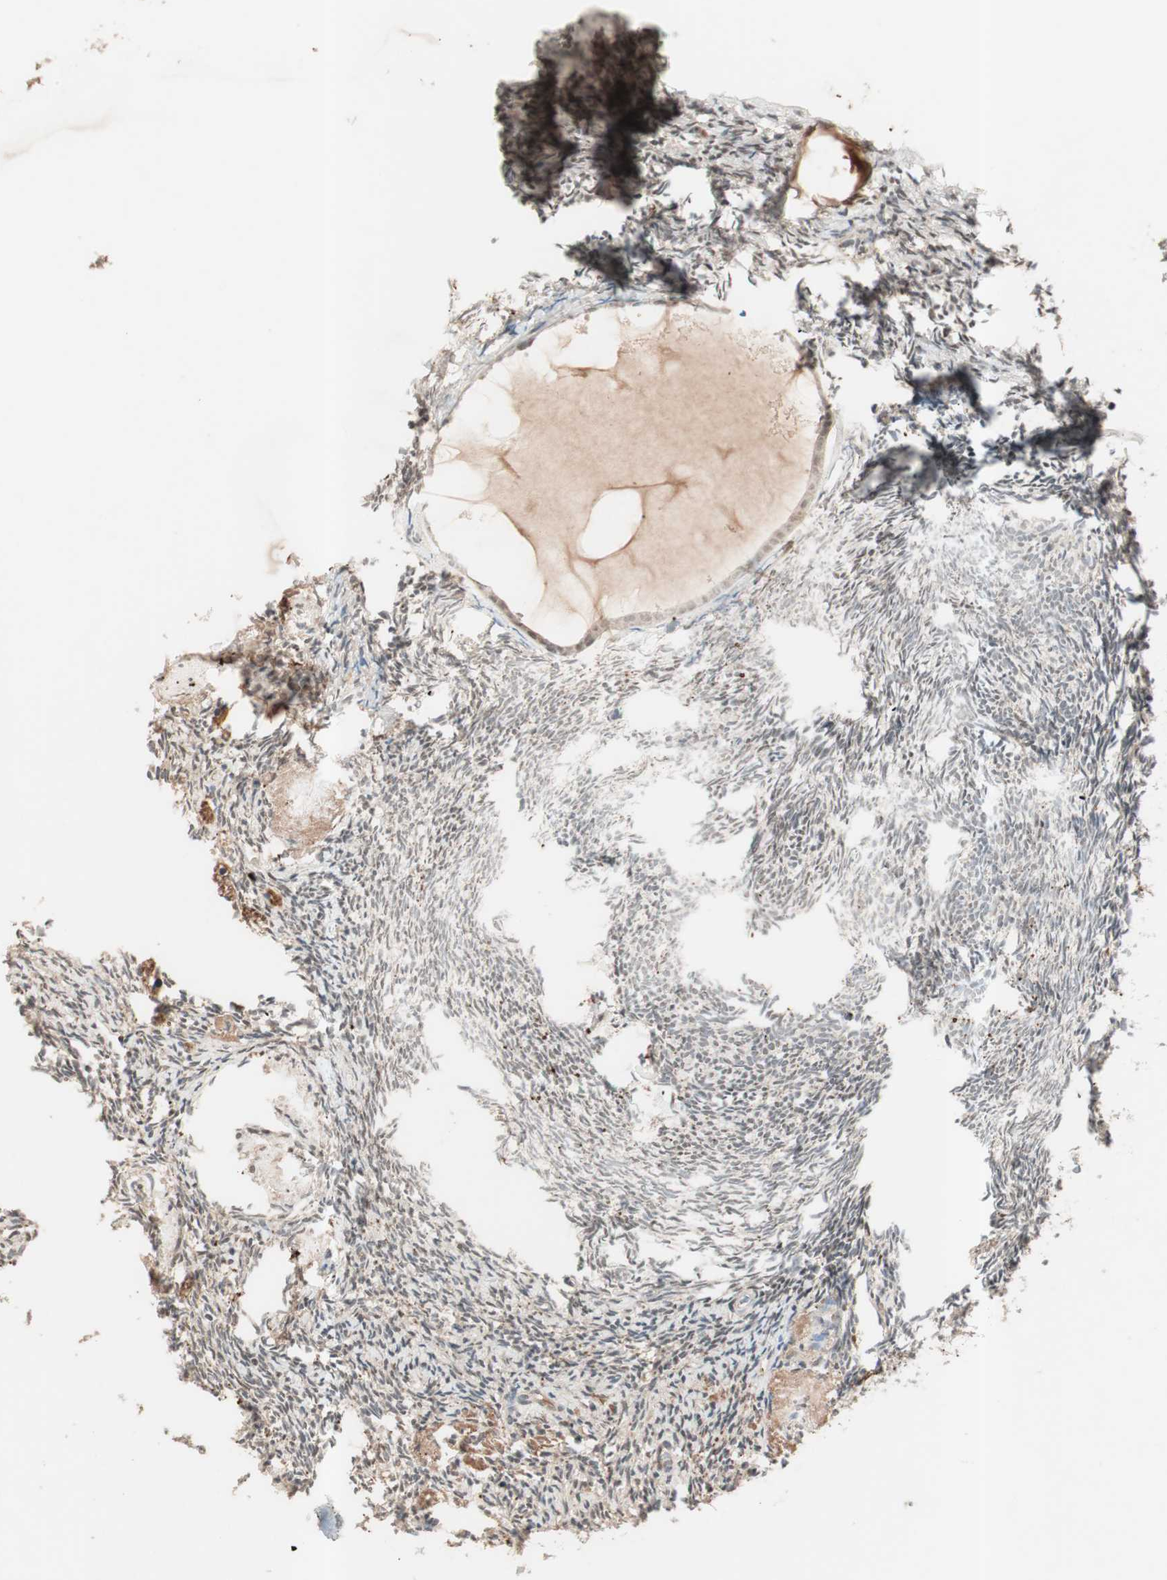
{"staining": {"intensity": "weak", "quantity": "25%-75%", "location": "nuclear"}, "tissue": "ovary", "cell_type": "Ovarian stroma cells", "image_type": "normal", "snomed": [{"axis": "morphology", "description": "Normal tissue, NOS"}, {"axis": "topography", "description": "Ovary"}], "caption": "Protein analysis of normal ovary exhibits weak nuclear expression in approximately 25%-75% of ovarian stroma cells.", "gene": "NFRKB", "patient": {"sex": "female", "age": 60}}